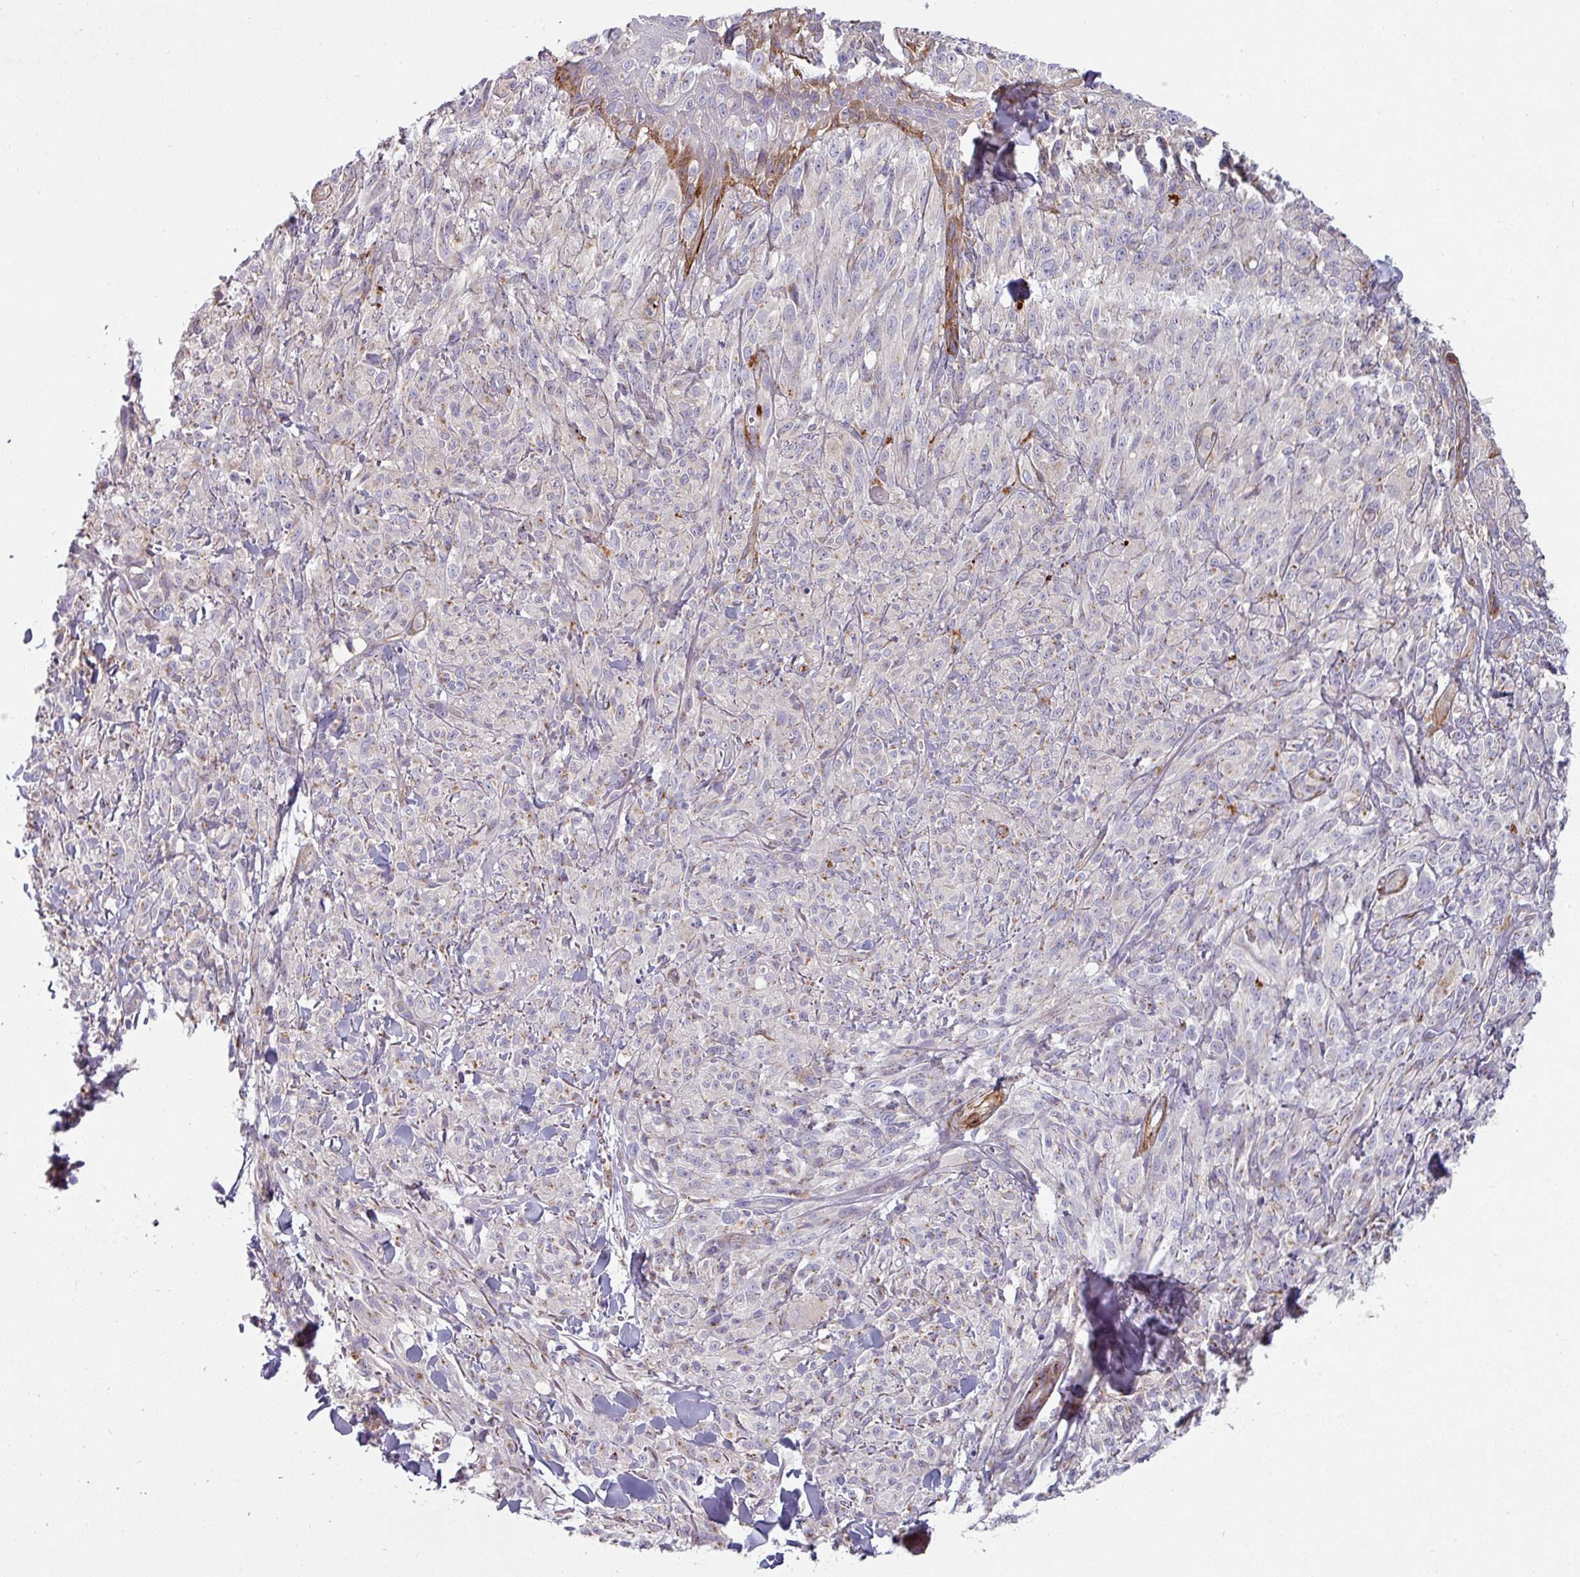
{"staining": {"intensity": "weak", "quantity": "25%-75%", "location": "cytoplasmic/membranous"}, "tissue": "melanoma", "cell_type": "Tumor cells", "image_type": "cancer", "snomed": [{"axis": "morphology", "description": "Malignant melanoma, NOS"}, {"axis": "topography", "description": "Skin of upper arm"}], "caption": "Immunohistochemistry (IHC) of human malignant melanoma displays low levels of weak cytoplasmic/membranous expression in about 25%-75% of tumor cells. Using DAB (3,3'-diaminobenzidine) (brown) and hematoxylin (blue) stains, captured at high magnification using brightfield microscopy.", "gene": "PRODH2", "patient": {"sex": "female", "age": 65}}